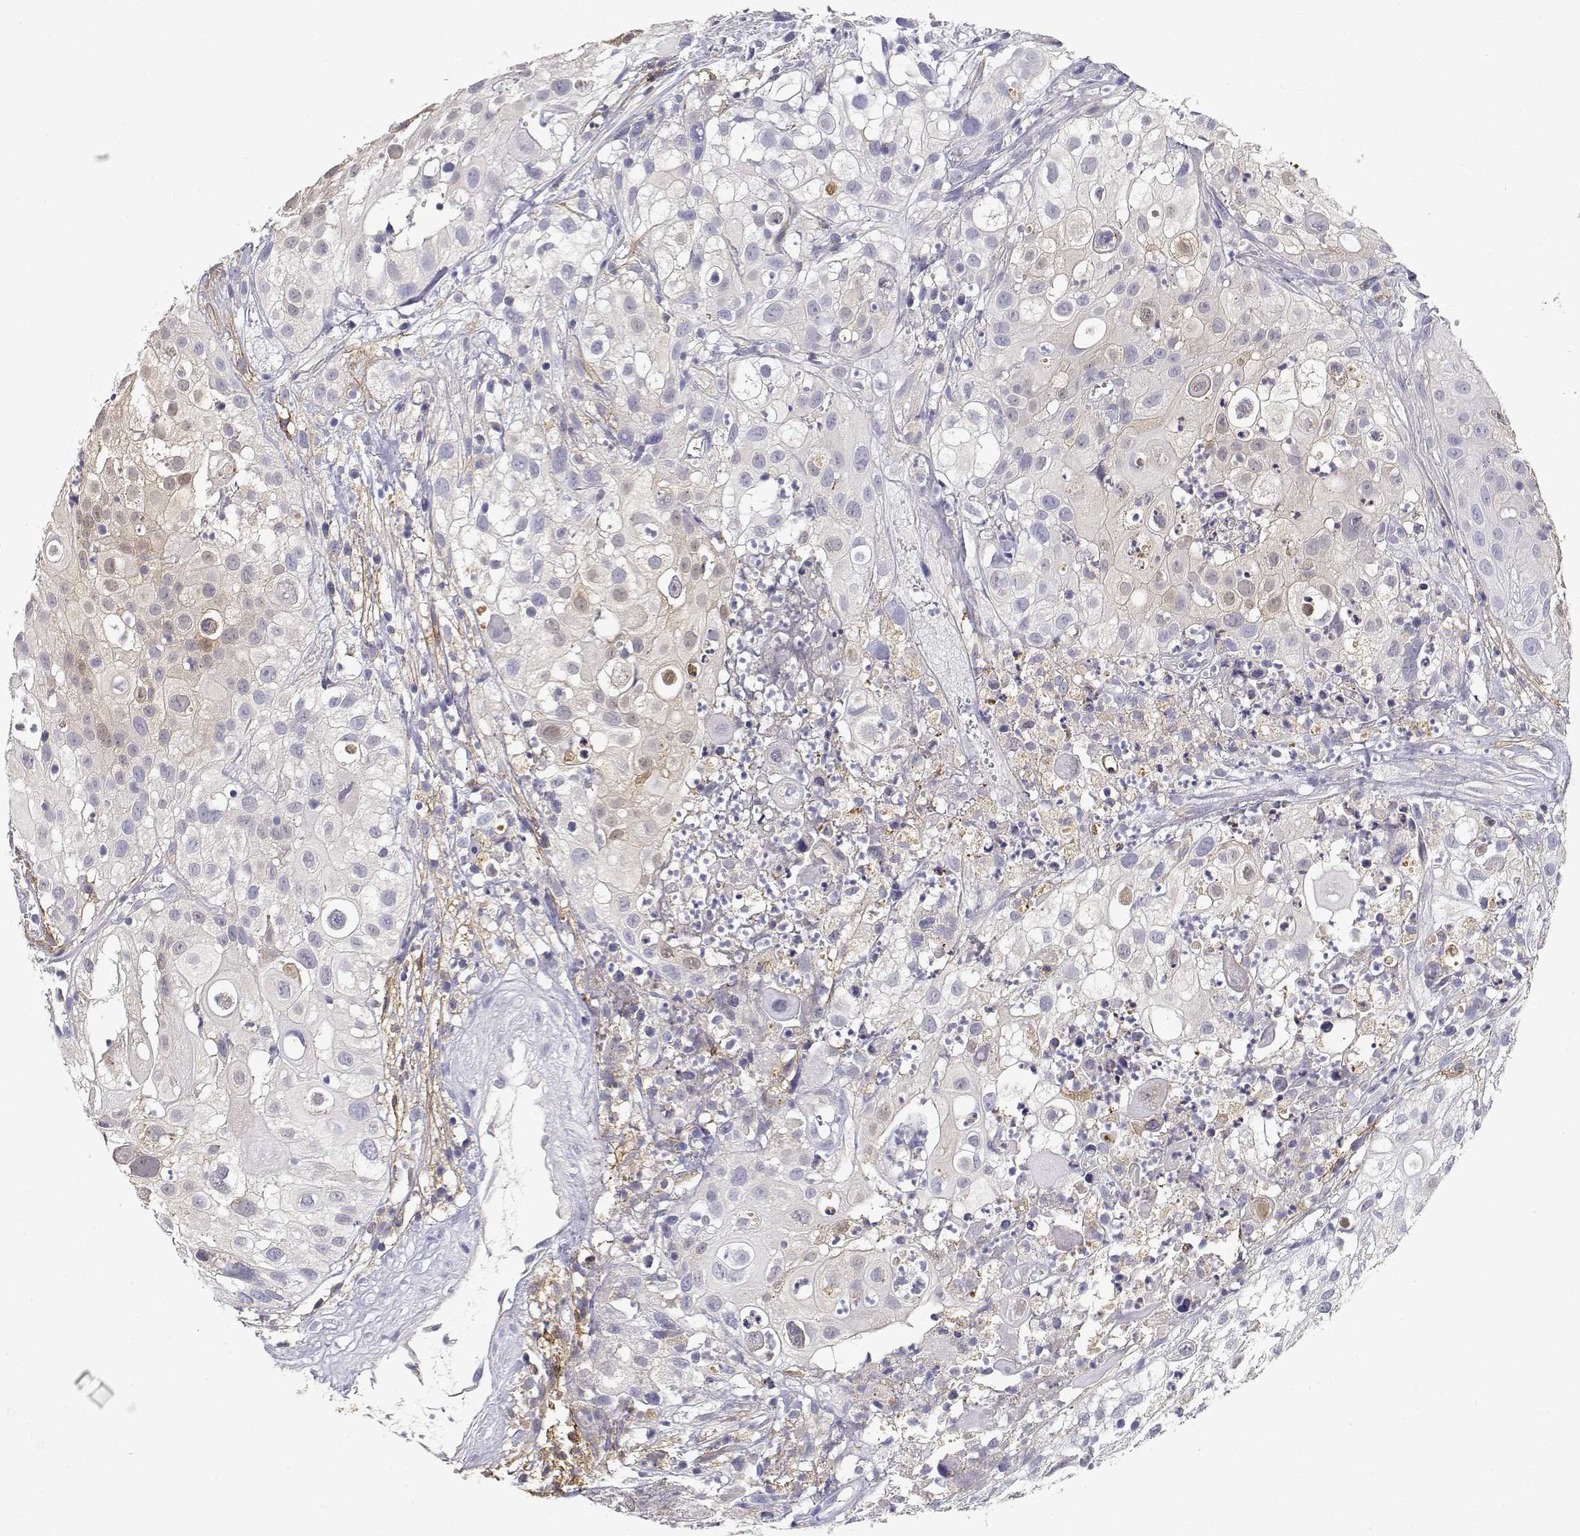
{"staining": {"intensity": "weak", "quantity": "25%-75%", "location": "cytoplasmic/membranous"}, "tissue": "urothelial cancer", "cell_type": "Tumor cells", "image_type": "cancer", "snomed": [{"axis": "morphology", "description": "Urothelial carcinoma, High grade"}, {"axis": "topography", "description": "Urinary bladder"}], "caption": "A brown stain labels weak cytoplasmic/membranous expression of a protein in human urothelial cancer tumor cells.", "gene": "ADA", "patient": {"sex": "female", "age": 79}}